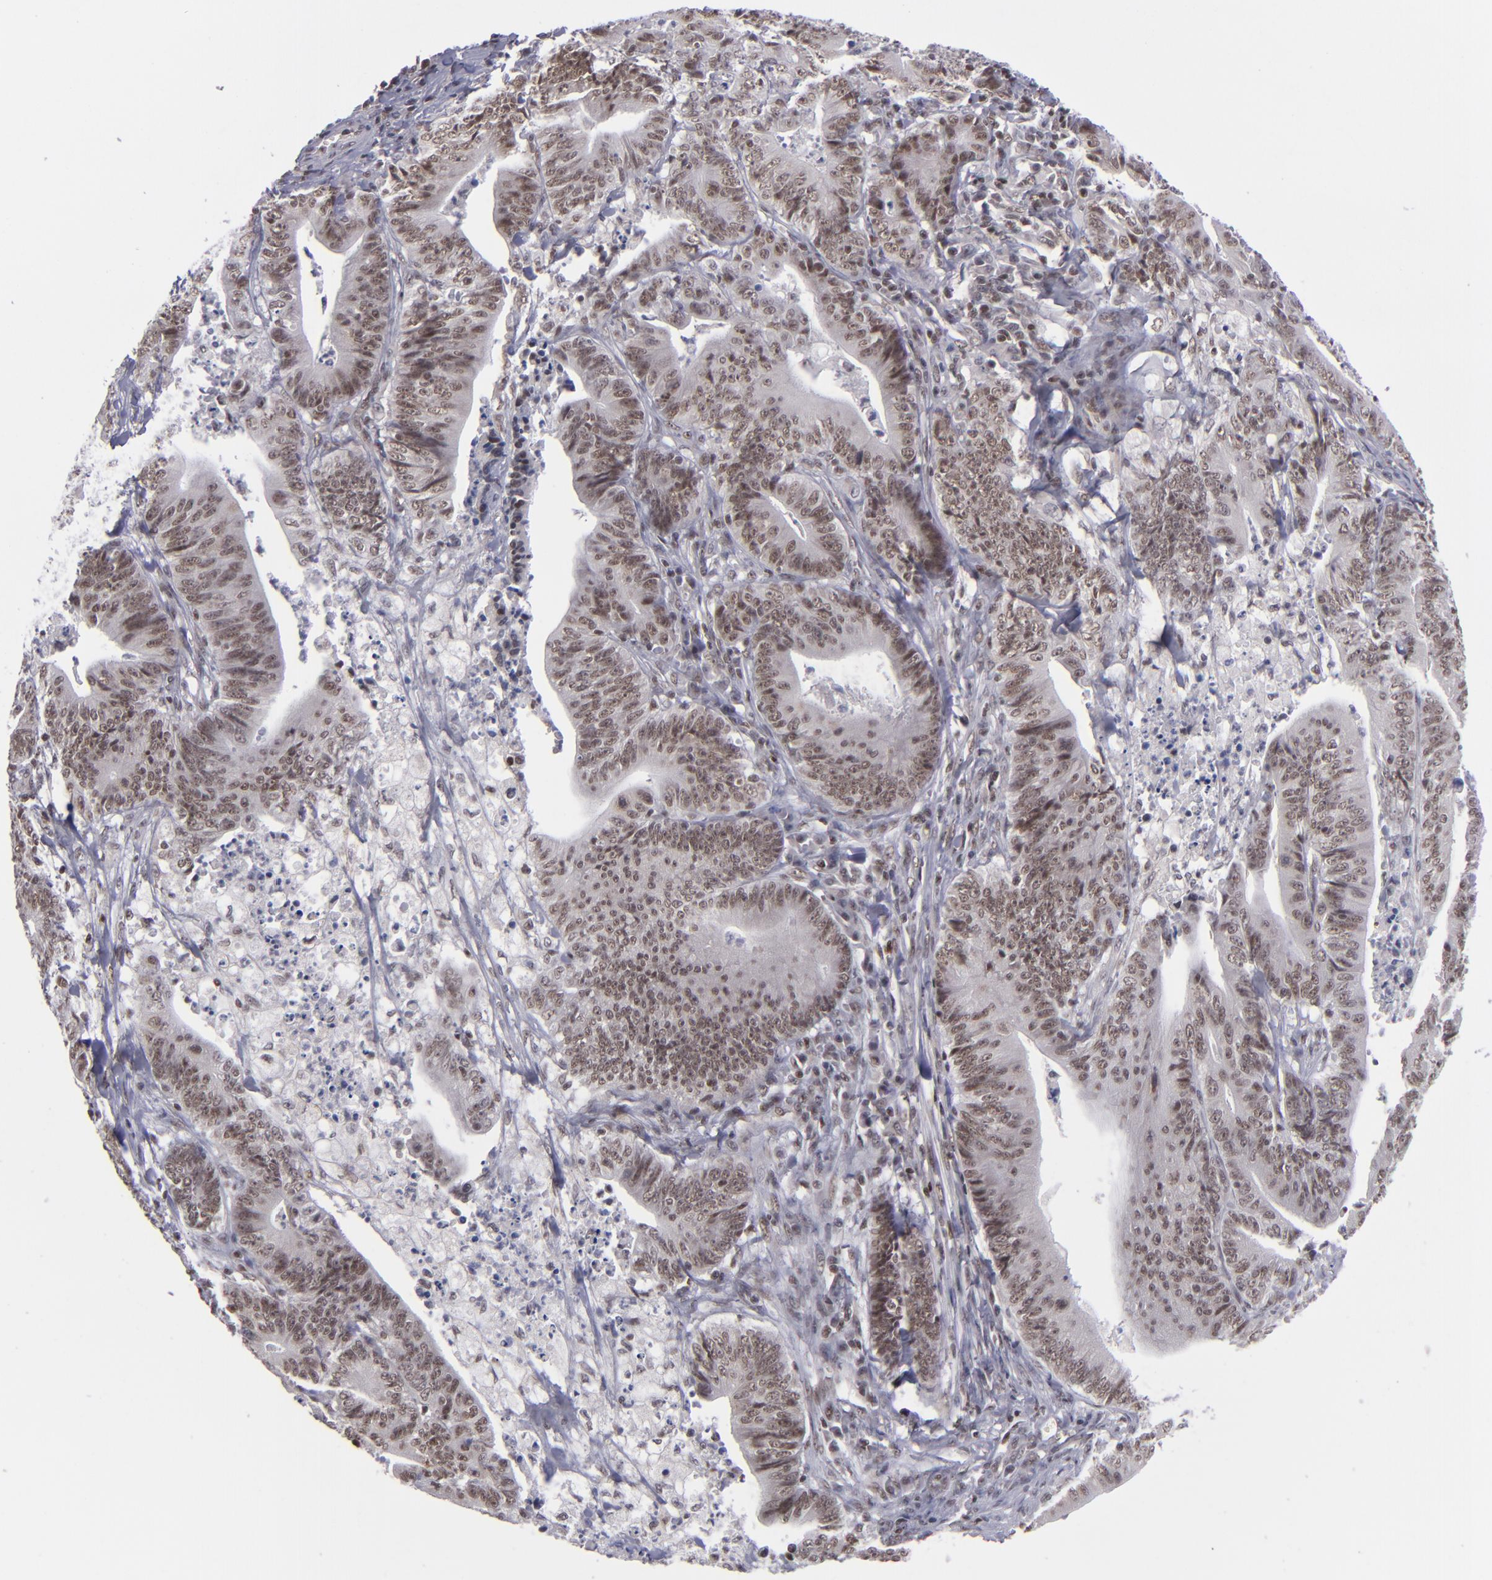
{"staining": {"intensity": "moderate", "quantity": ">75%", "location": "nuclear"}, "tissue": "stomach cancer", "cell_type": "Tumor cells", "image_type": "cancer", "snomed": [{"axis": "morphology", "description": "Adenocarcinoma, NOS"}, {"axis": "topography", "description": "Stomach, lower"}], "caption": "The photomicrograph demonstrates staining of stomach cancer, revealing moderate nuclear protein expression (brown color) within tumor cells.", "gene": "MLLT3", "patient": {"sex": "female", "age": 86}}